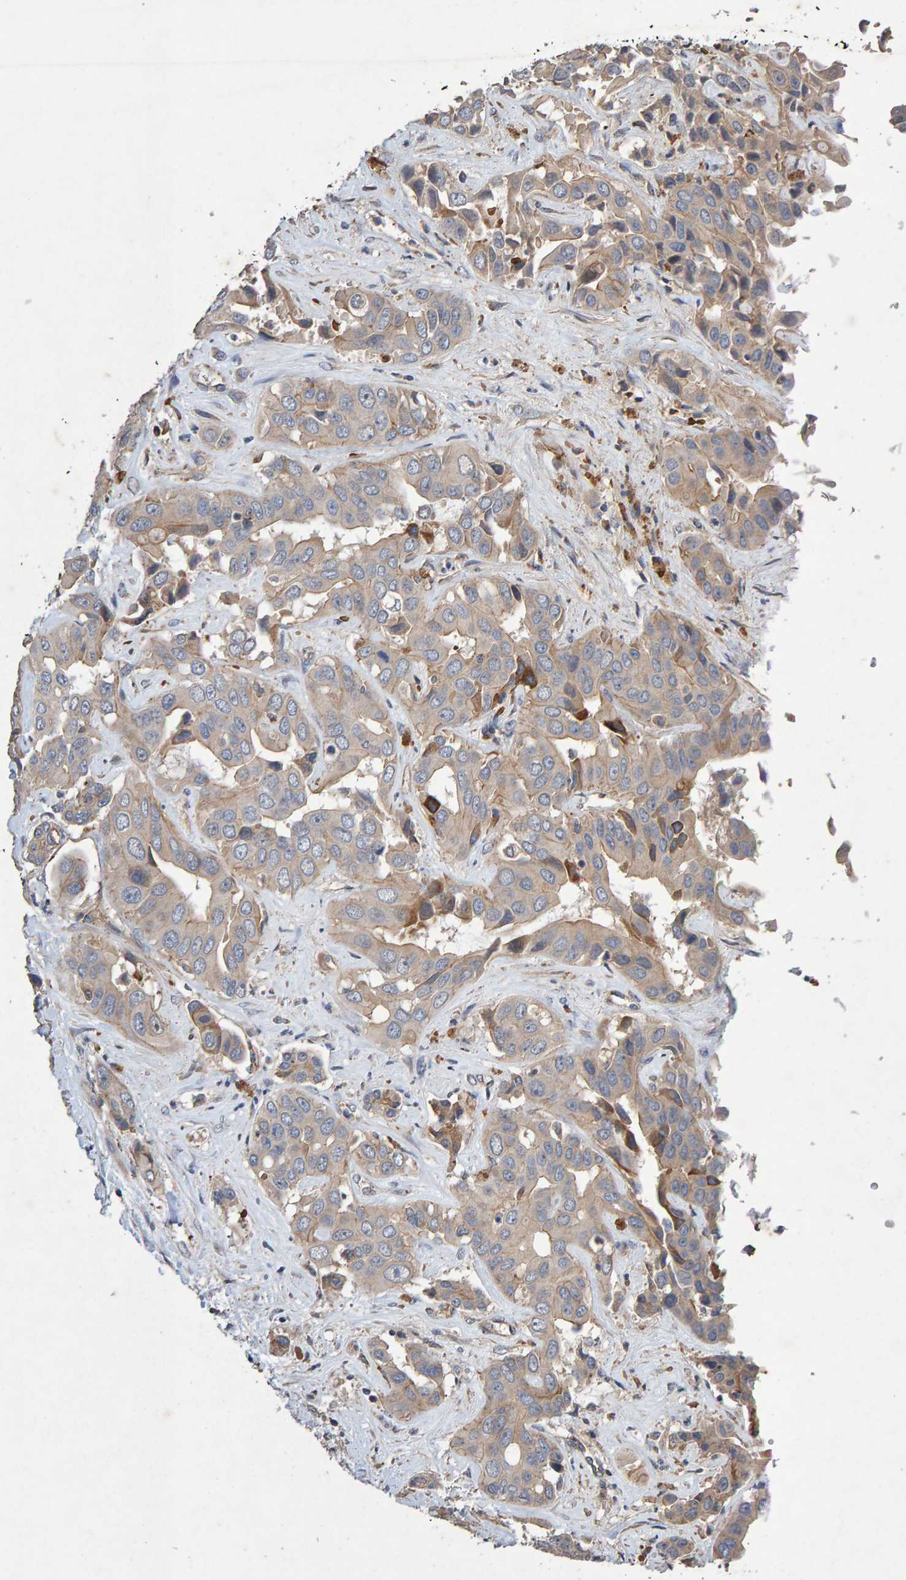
{"staining": {"intensity": "moderate", "quantity": "<25%", "location": "cytoplasmic/membranous"}, "tissue": "liver cancer", "cell_type": "Tumor cells", "image_type": "cancer", "snomed": [{"axis": "morphology", "description": "Cholangiocarcinoma"}, {"axis": "topography", "description": "Liver"}], "caption": "A low amount of moderate cytoplasmic/membranous positivity is present in approximately <25% of tumor cells in liver cancer (cholangiocarcinoma) tissue. The staining was performed using DAB (3,3'-diaminobenzidine), with brown indicating positive protein expression. Nuclei are stained blue with hematoxylin.", "gene": "EFR3A", "patient": {"sex": "female", "age": 52}}